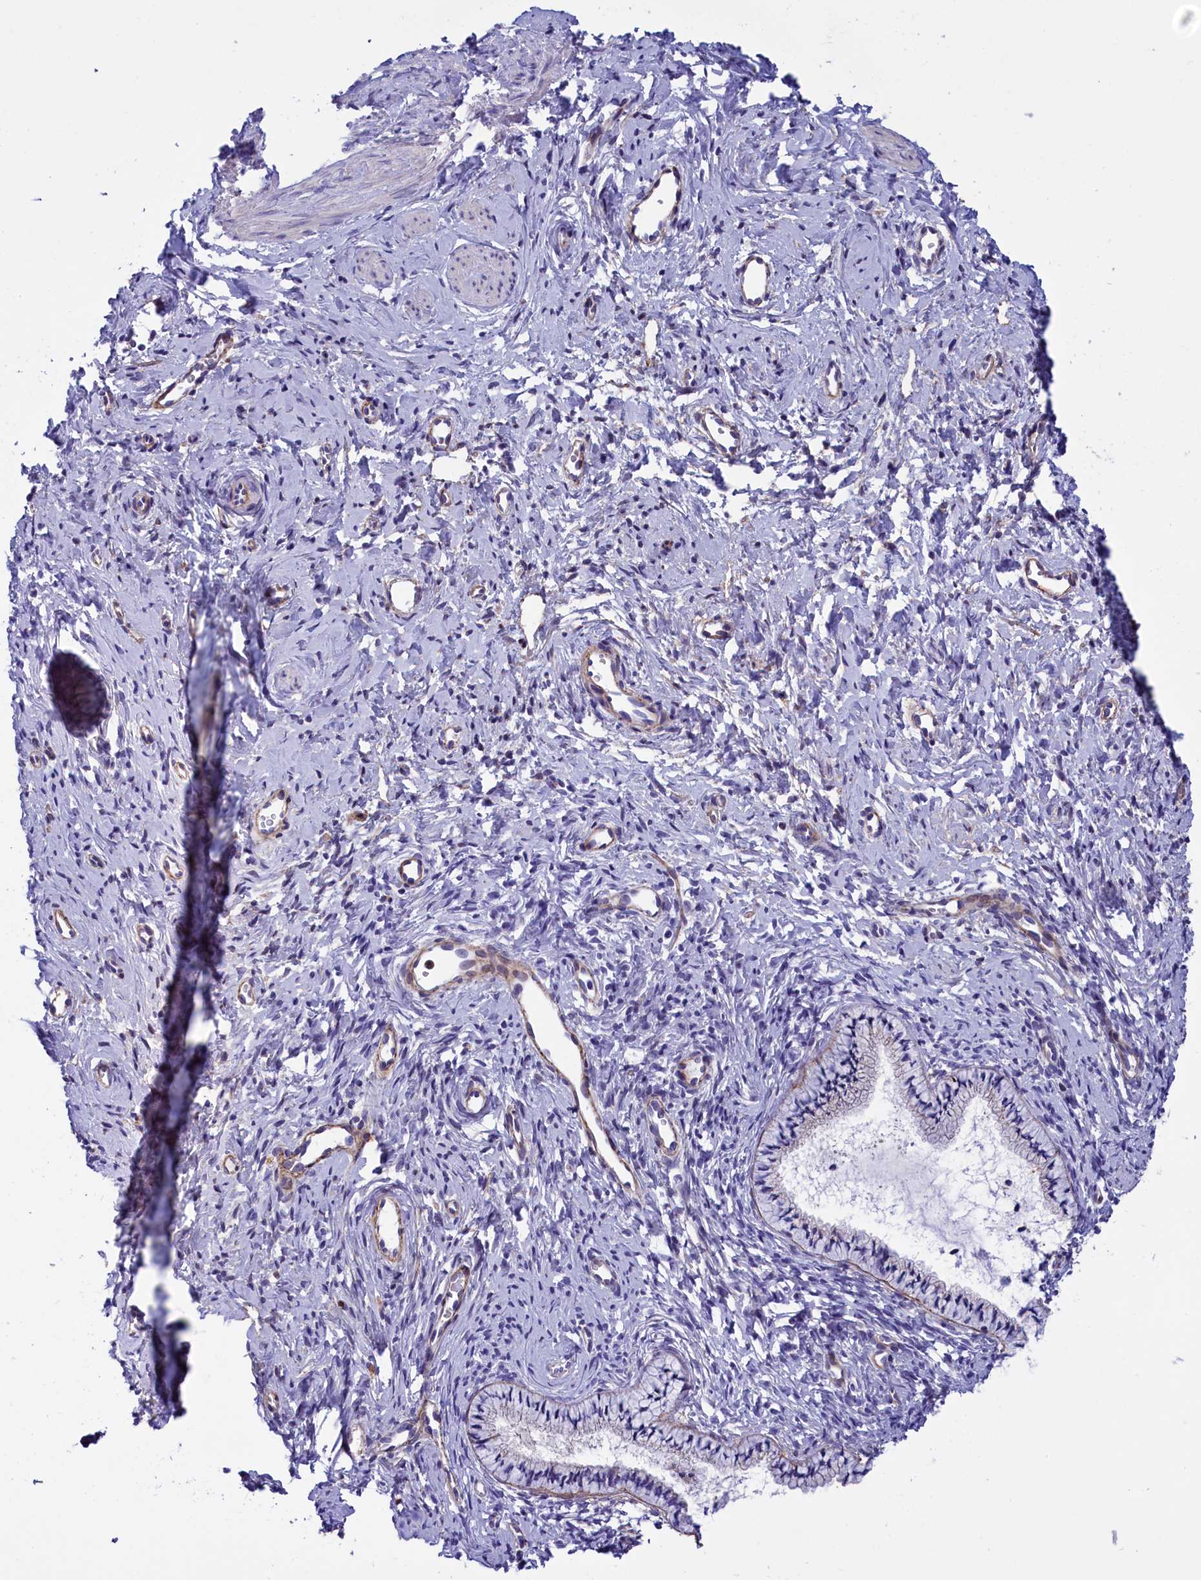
{"staining": {"intensity": "strong", "quantity": "<25%", "location": "cytoplasmic/membranous,nuclear"}, "tissue": "cervix", "cell_type": "Glandular cells", "image_type": "normal", "snomed": [{"axis": "morphology", "description": "Normal tissue, NOS"}, {"axis": "topography", "description": "Cervix"}], "caption": "Benign cervix displays strong cytoplasmic/membranous,nuclear positivity in approximately <25% of glandular cells The staining was performed using DAB to visualize the protein expression in brown, while the nuclei were stained in blue with hematoxylin (Magnification: 20x)..", "gene": "LOXL1", "patient": {"sex": "female", "age": 57}}